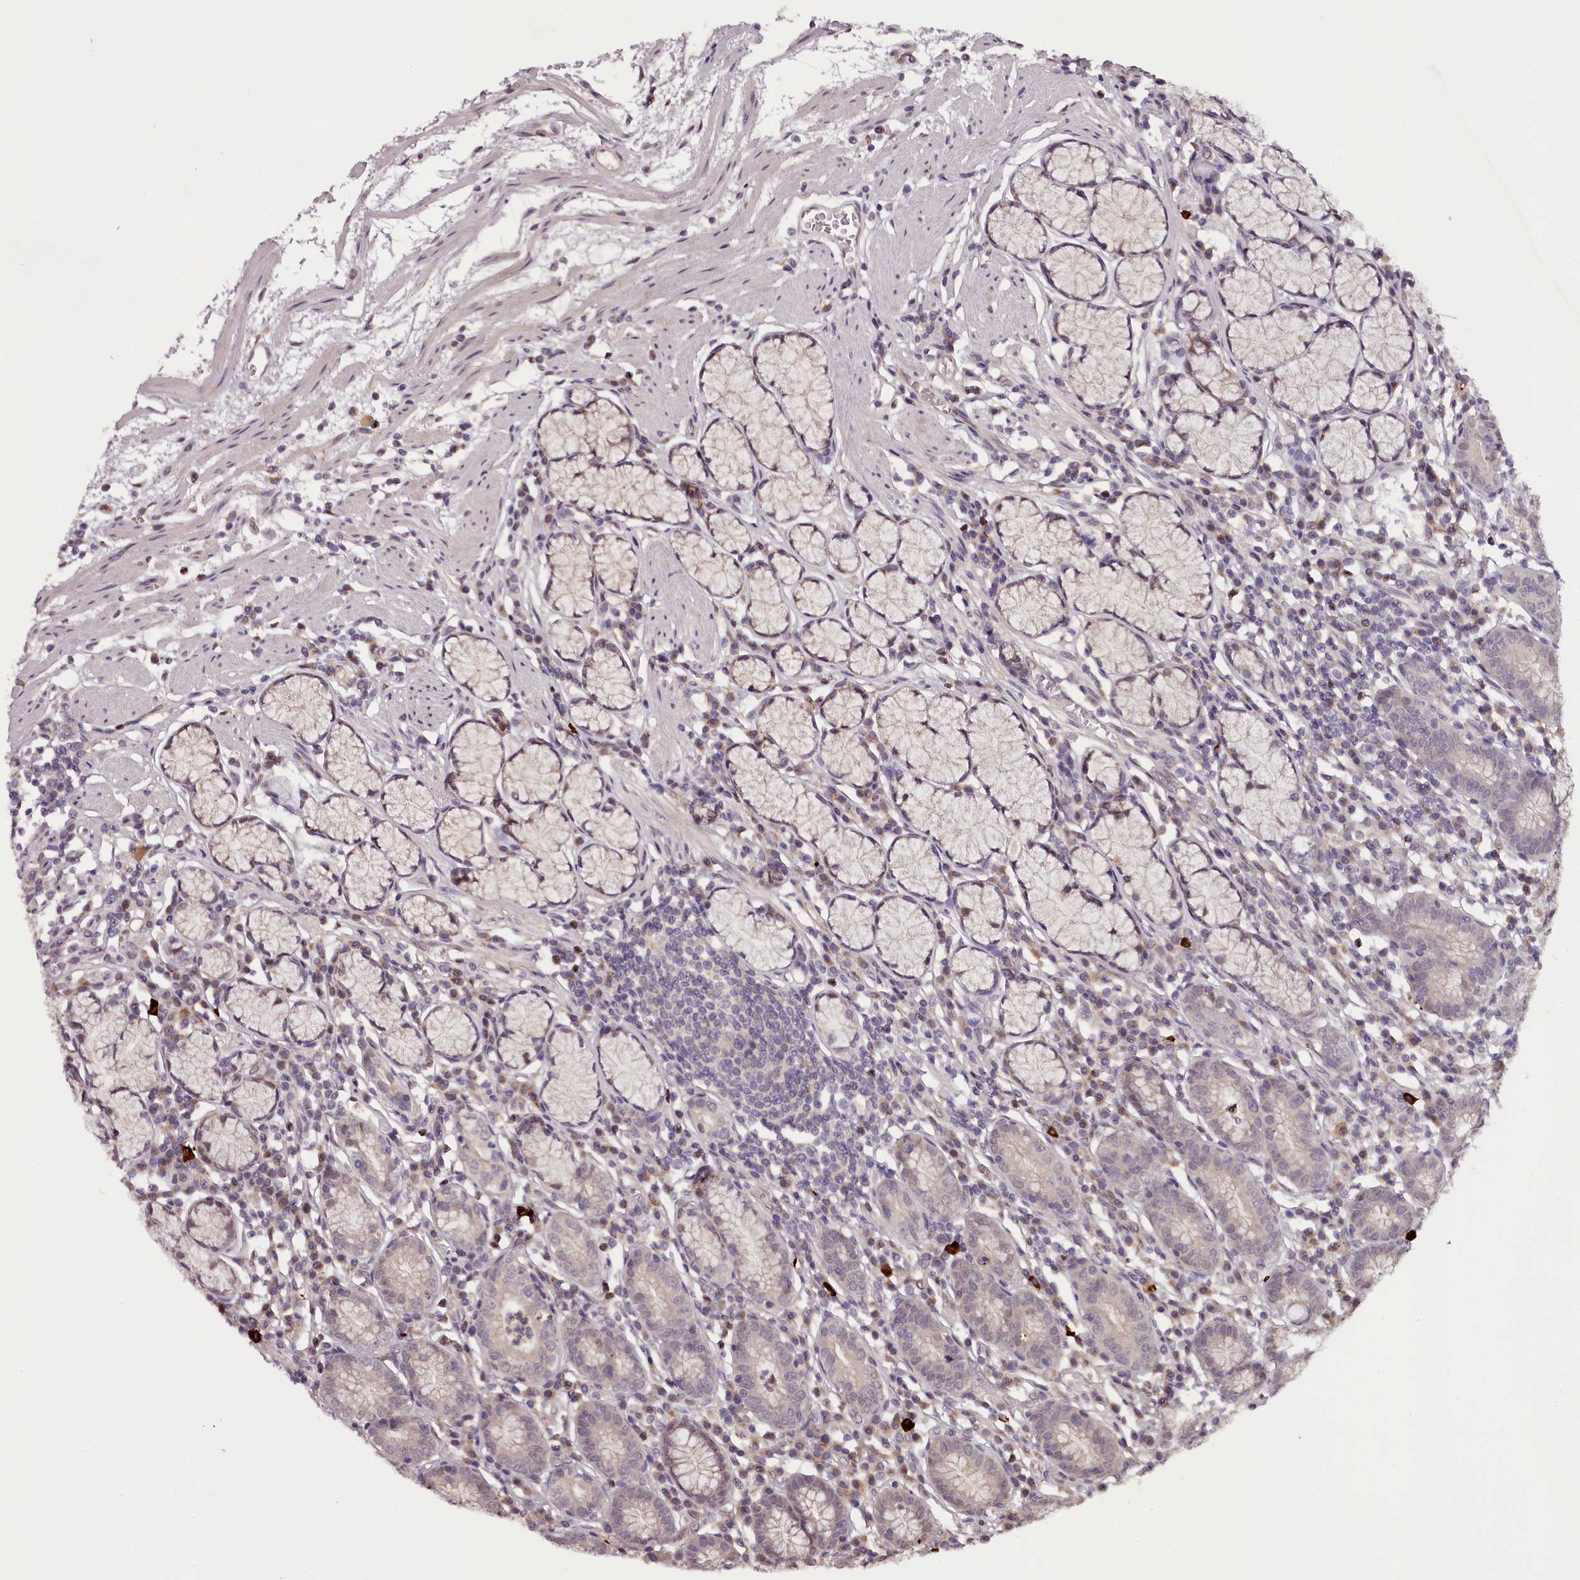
{"staining": {"intensity": "moderate", "quantity": "25%-75%", "location": "cytoplasmic/membranous,nuclear"}, "tissue": "stomach", "cell_type": "Glandular cells", "image_type": "normal", "snomed": [{"axis": "morphology", "description": "Normal tissue, NOS"}, {"axis": "topography", "description": "Stomach"}], "caption": "Protein staining displays moderate cytoplasmic/membranous,nuclear staining in approximately 25%-75% of glandular cells in normal stomach. (IHC, brightfield microscopy, high magnification).", "gene": "MAML3", "patient": {"sex": "male", "age": 55}}